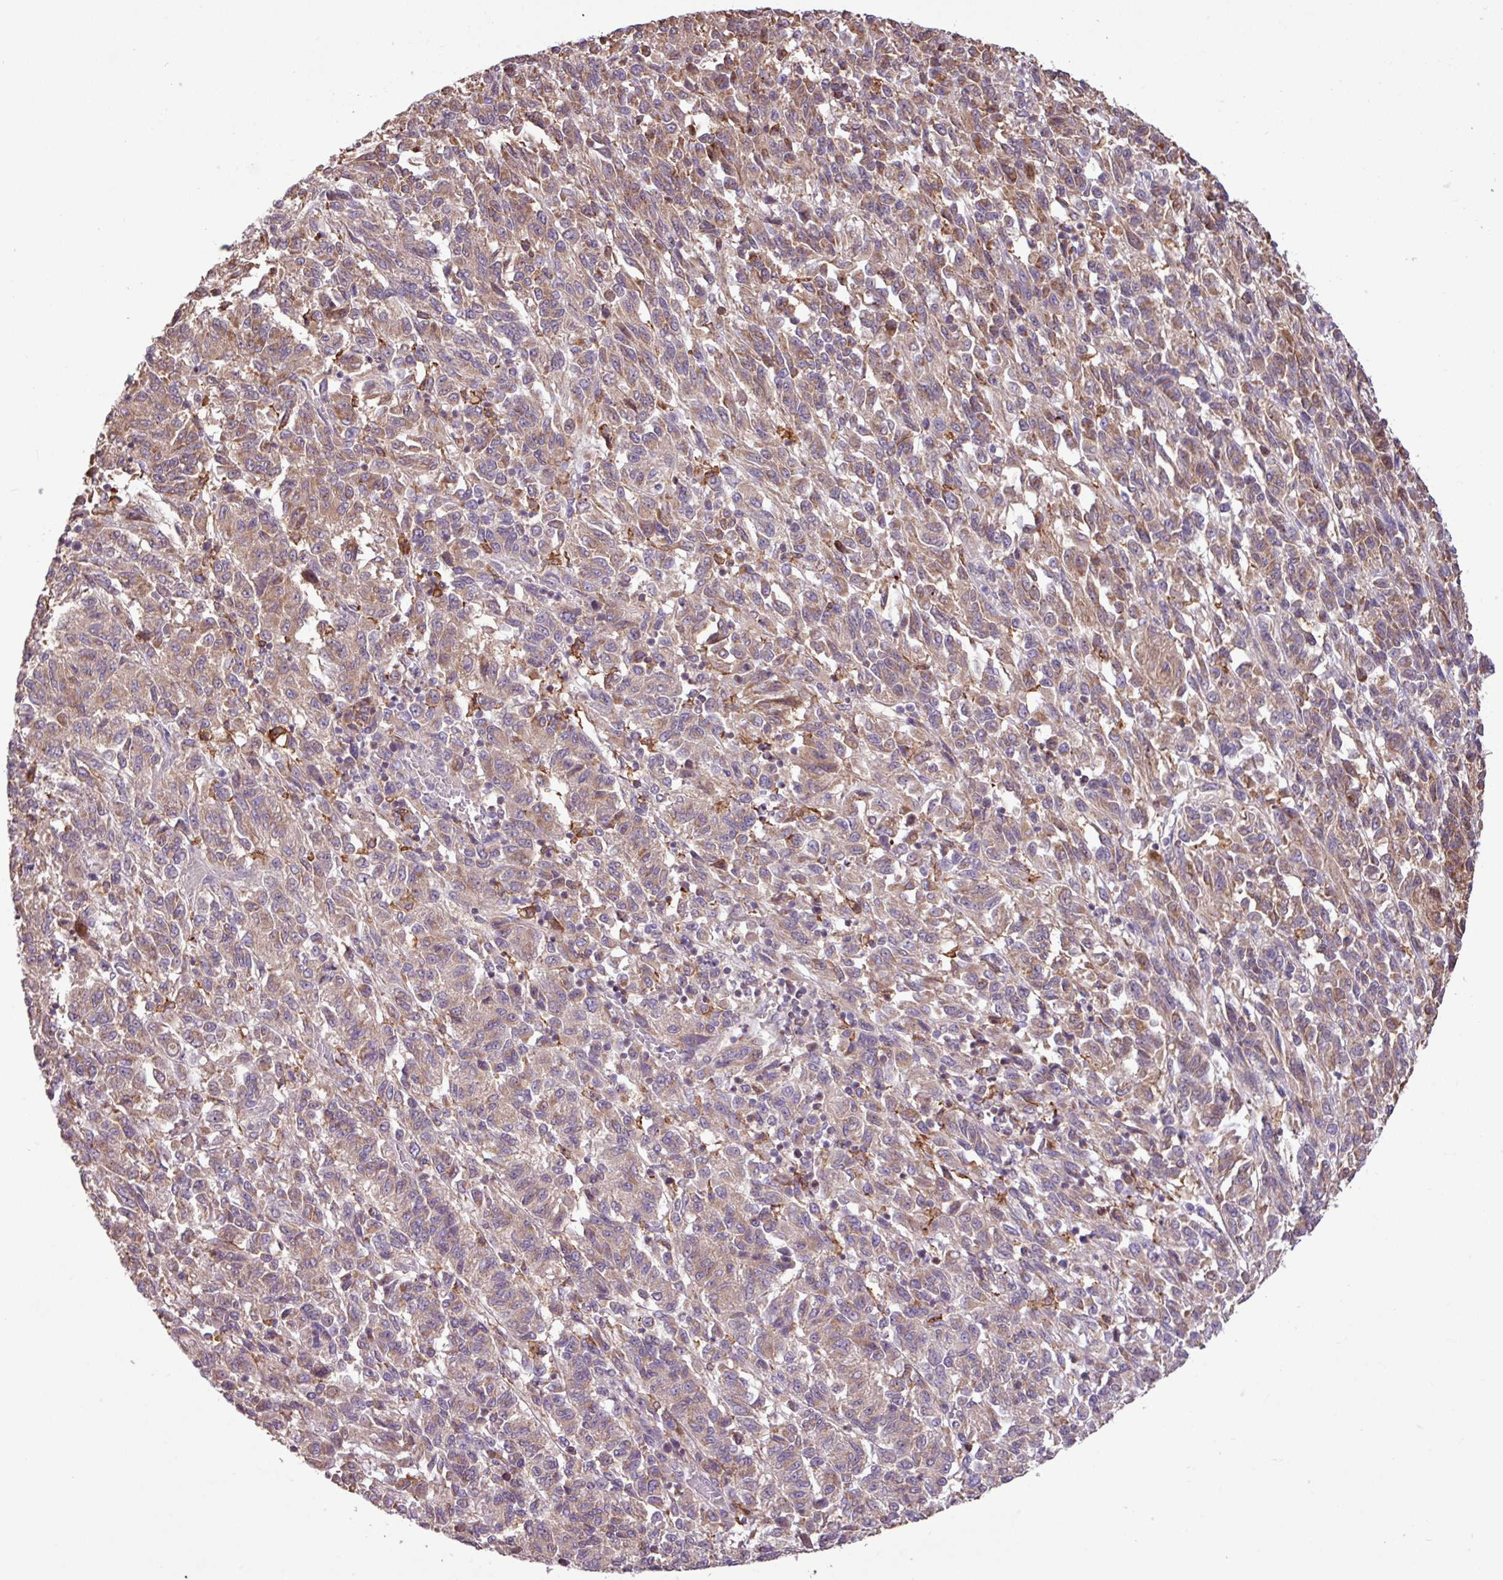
{"staining": {"intensity": "moderate", "quantity": "25%-75%", "location": "cytoplasmic/membranous"}, "tissue": "melanoma", "cell_type": "Tumor cells", "image_type": "cancer", "snomed": [{"axis": "morphology", "description": "Malignant melanoma, Metastatic site"}, {"axis": "topography", "description": "Lung"}], "caption": "Immunohistochemical staining of human melanoma reveals medium levels of moderate cytoplasmic/membranous staining in about 25%-75% of tumor cells.", "gene": "ARHGEF25", "patient": {"sex": "male", "age": 64}}